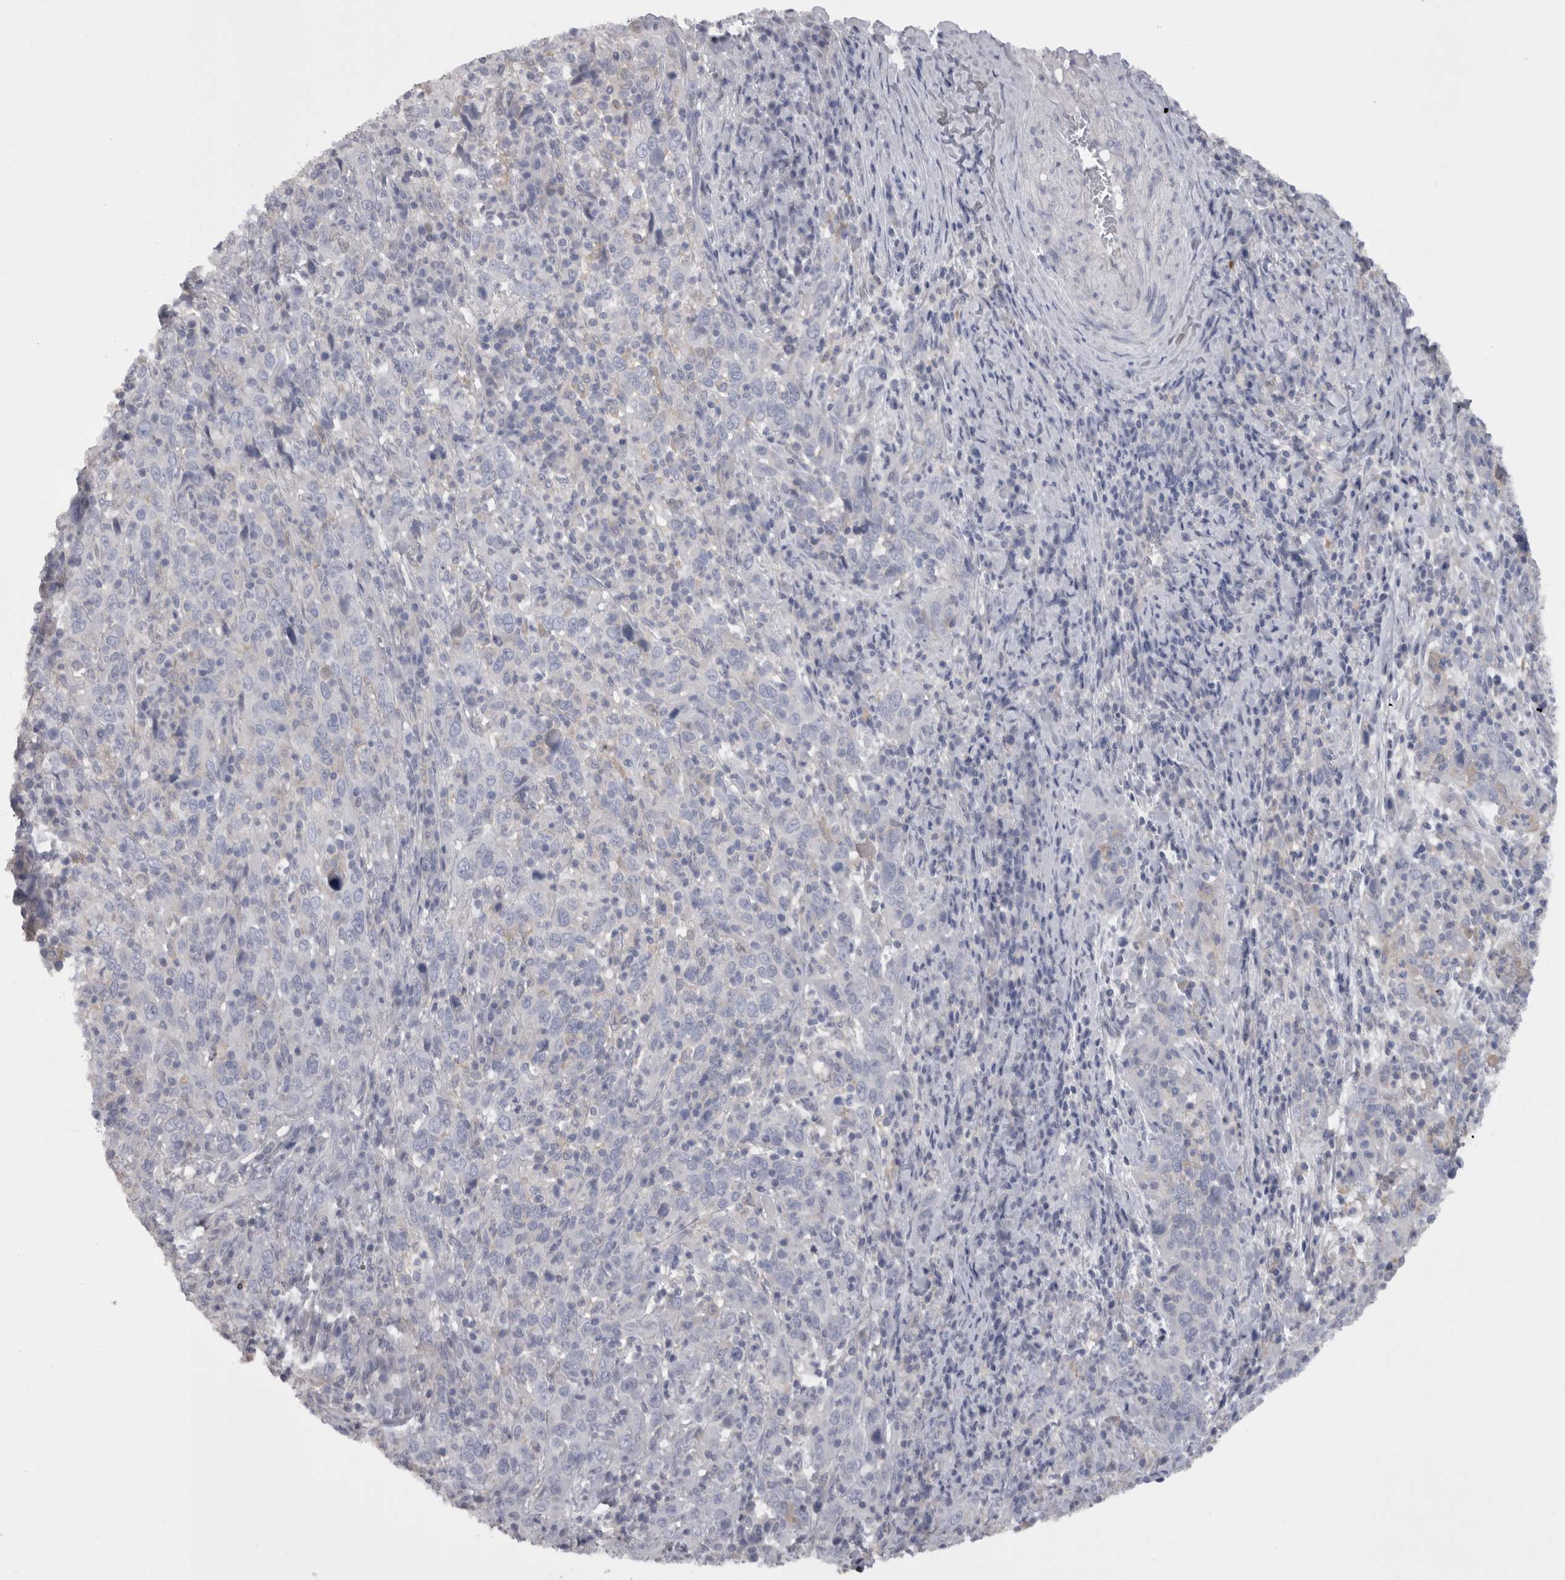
{"staining": {"intensity": "negative", "quantity": "none", "location": "none"}, "tissue": "cervical cancer", "cell_type": "Tumor cells", "image_type": "cancer", "snomed": [{"axis": "morphology", "description": "Squamous cell carcinoma, NOS"}, {"axis": "topography", "description": "Cervix"}], "caption": "A photomicrograph of human squamous cell carcinoma (cervical) is negative for staining in tumor cells. (IHC, brightfield microscopy, high magnification).", "gene": "CAMK2D", "patient": {"sex": "female", "age": 46}}